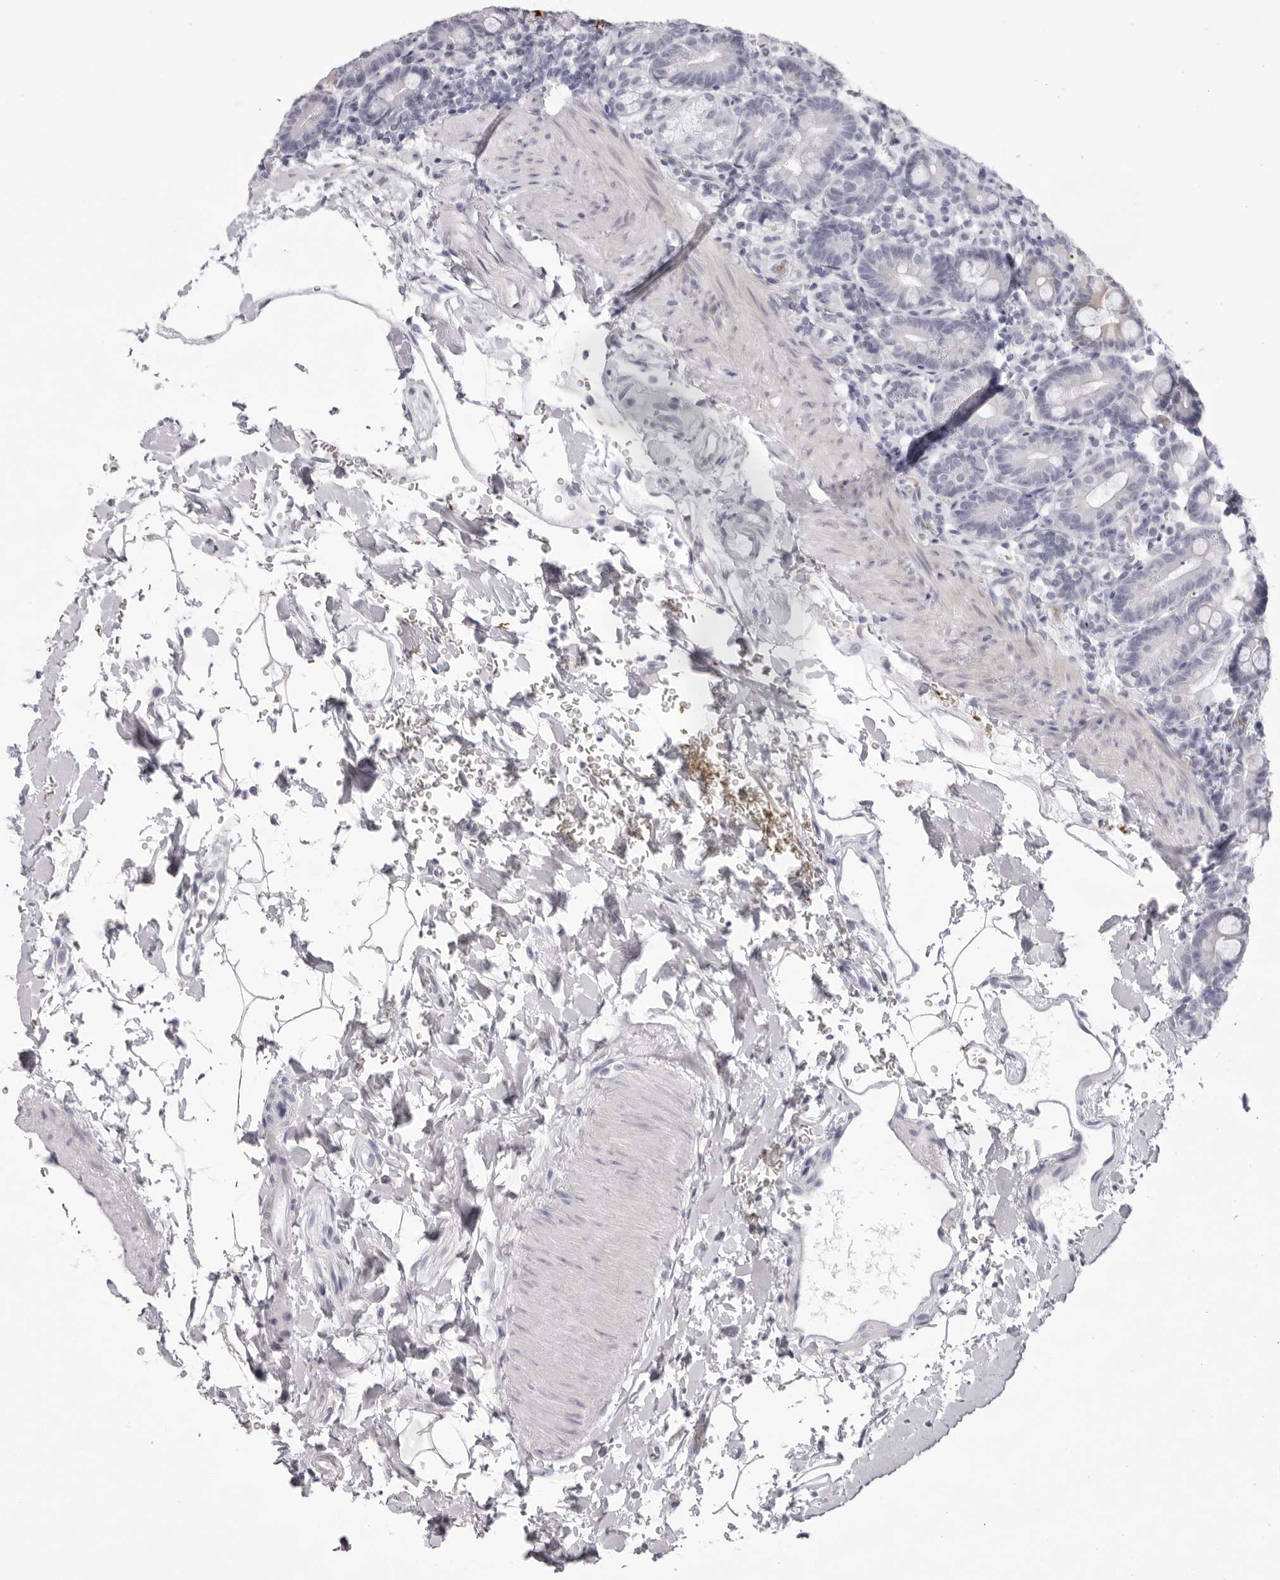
{"staining": {"intensity": "moderate", "quantity": "25%-75%", "location": "cytoplasmic/membranous"}, "tissue": "duodenum", "cell_type": "Glandular cells", "image_type": "normal", "snomed": [{"axis": "morphology", "description": "Normal tissue, NOS"}, {"axis": "topography", "description": "Duodenum"}], "caption": "An immunohistochemistry photomicrograph of normal tissue is shown. Protein staining in brown labels moderate cytoplasmic/membranous positivity in duodenum within glandular cells.", "gene": "SPTA1", "patient": {"sex": "male", "age": 54}}